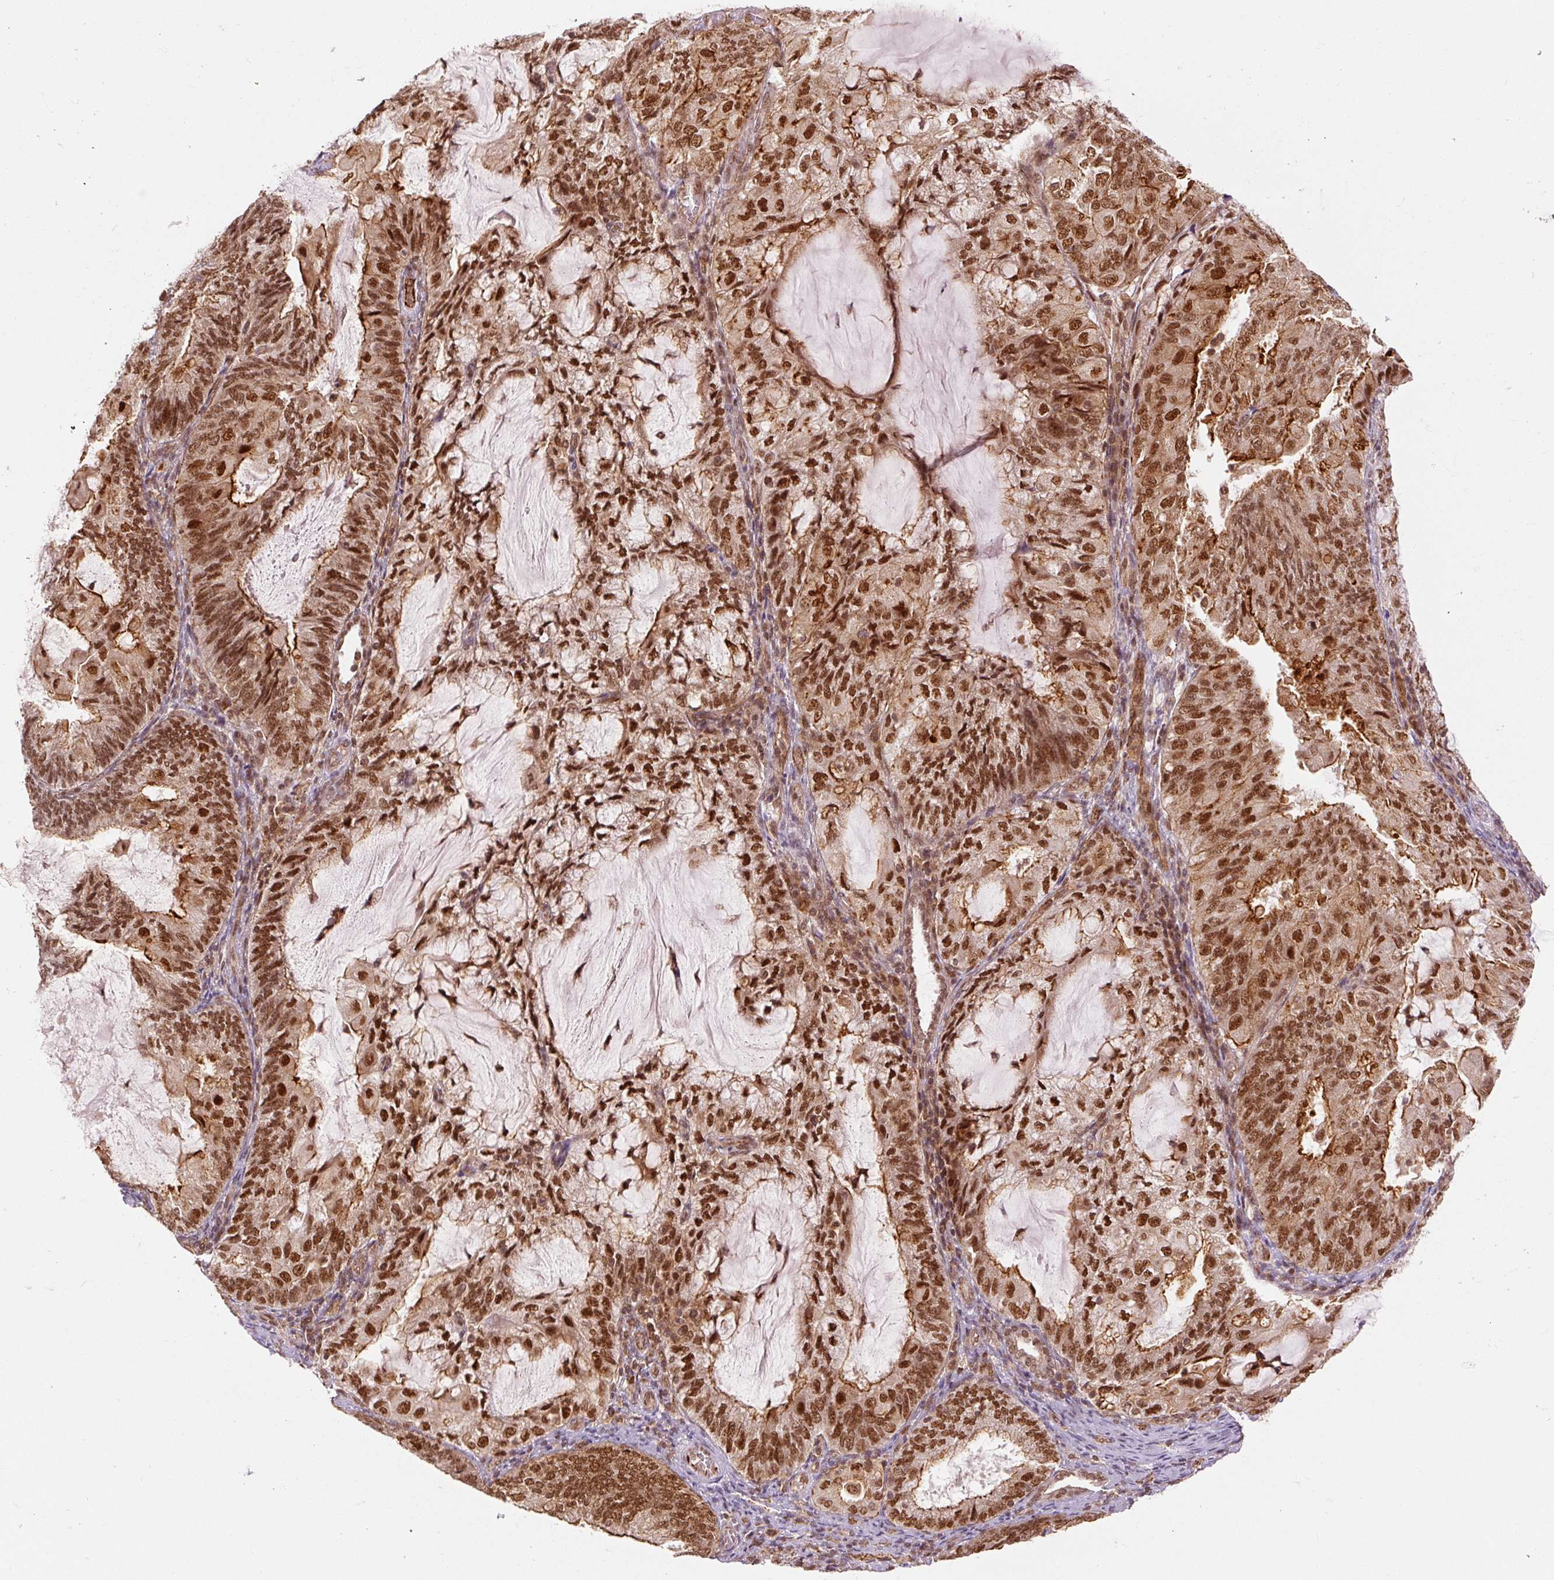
{"staining": {"intensity": "strong", "quantity": ">75%", "location": "cytoplasmic/membranous,nuclear"}, "tissue": "endometrial cancer", "cell_type": "Tumor cells", "image_type": "cancer", "snomed": [{"axis": "morphology", "description": "Adenocarcinoma, NOS"}, {"axis": "topography", "description": "Endometrium"}], "caption": "Immunohistochemistry of endometrial cancer (adenocarcinoma) displays high levels of strong cytoplasmic/membranous and nuclear positivity in about >75% of tumor cells. The protein is stained brown, and the nuclei are stained in blue (DAB (3,3'-diaminobenzidine) IHC with brightfield microscopy, high magnification).", "gene": "CSTF1", "patient": {"sex": "female", "age": 81}}